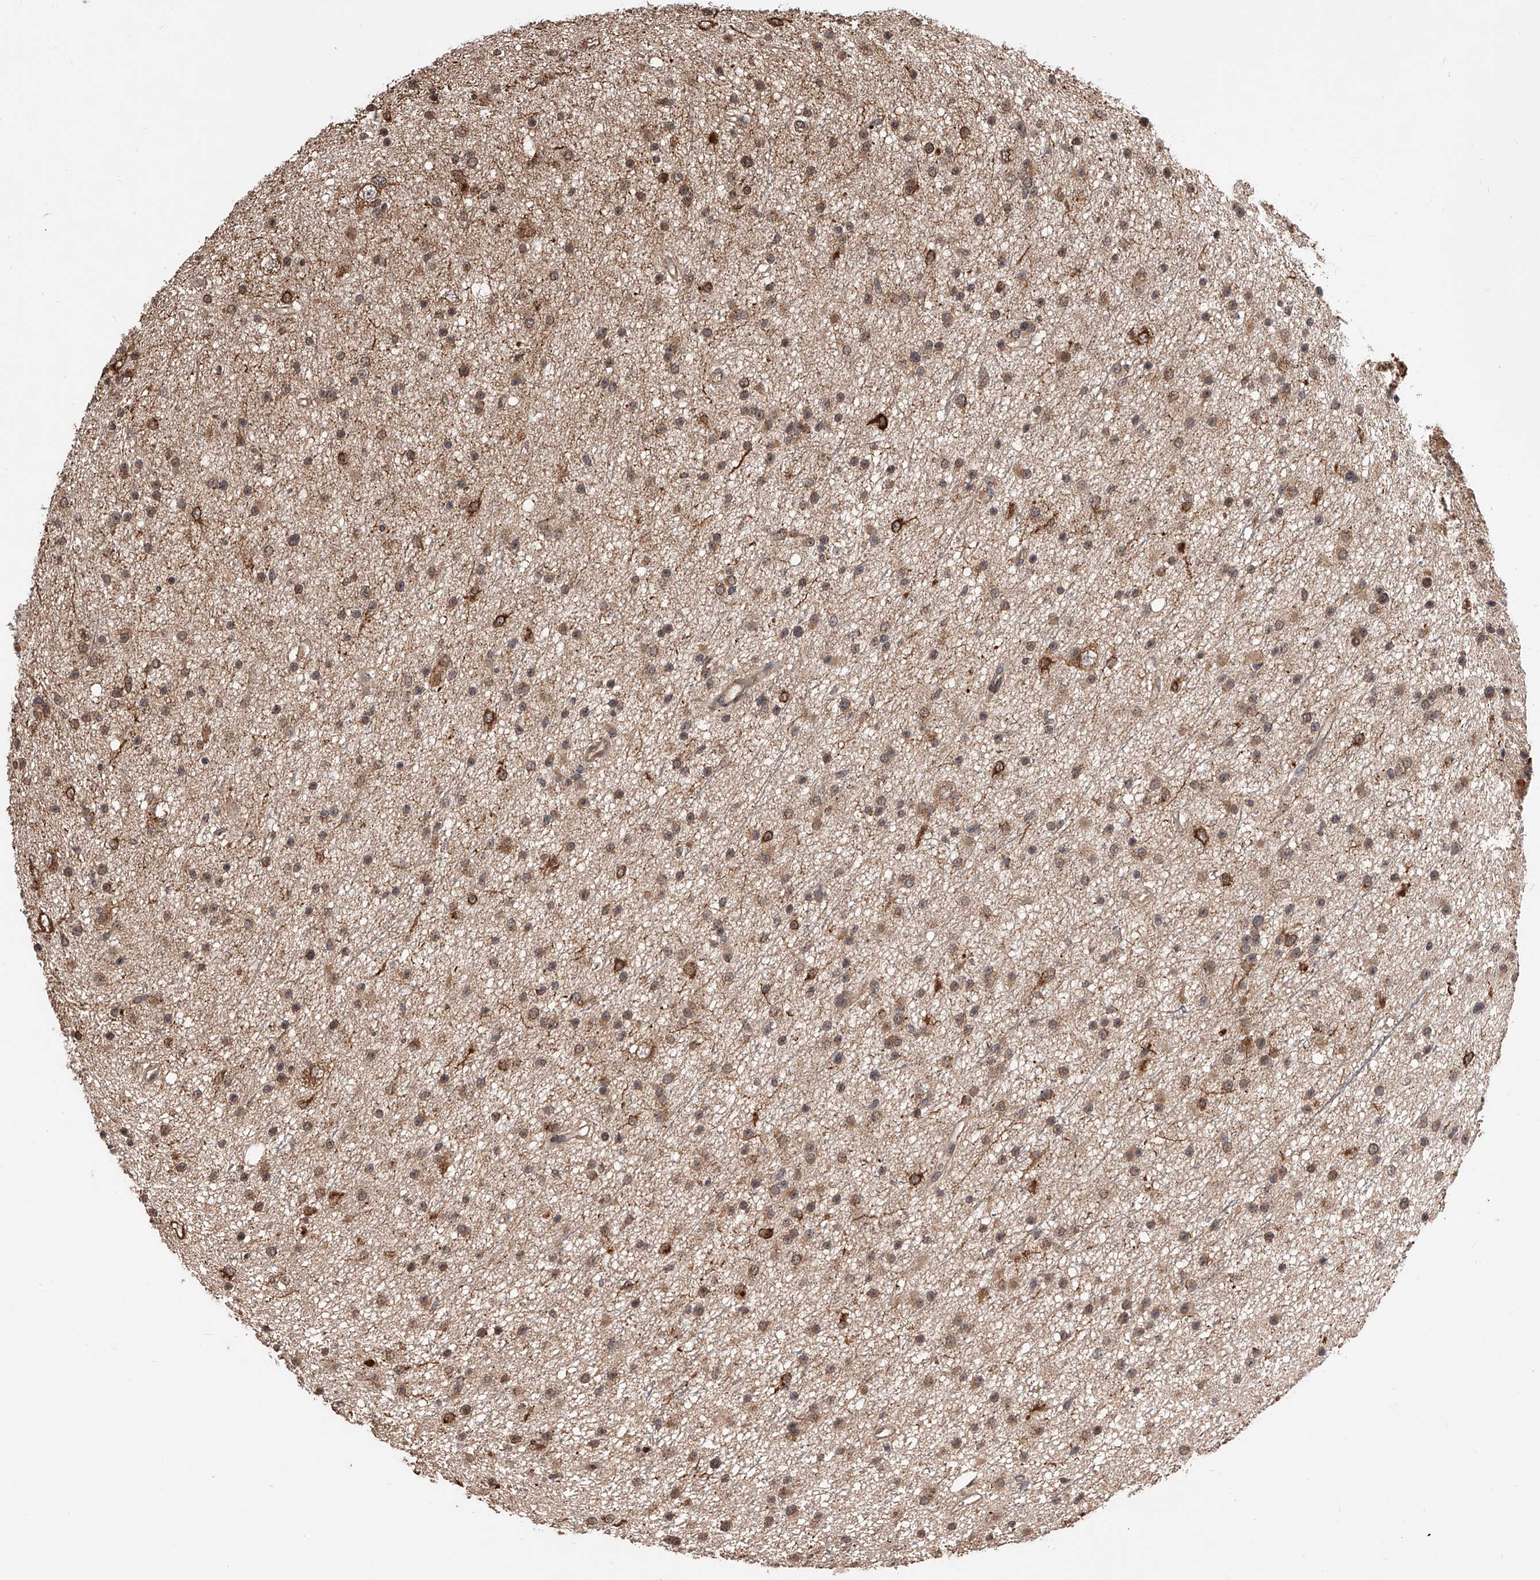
{"staining": {"intensity": "moderate", "quantity": ">75%", "location": "cytoplasmic/membranous"}, "tissue": "glioma", "cell_type": "Tumor cells", "image_type": "cancer", "snomed": [{"axis": "morphology", "description": "Glioma, malignant, Low grade"}, {"axis": "topography", "description": "Cerebral cortex"}], "caption": "A photomicrograph of malignant low-grade glioma stained for a protein shows moderate cytoplasmic/membranous brown staining in tumor cells.", "gene": "GMDS", "patient": {"sex": "female", "age": 39}}